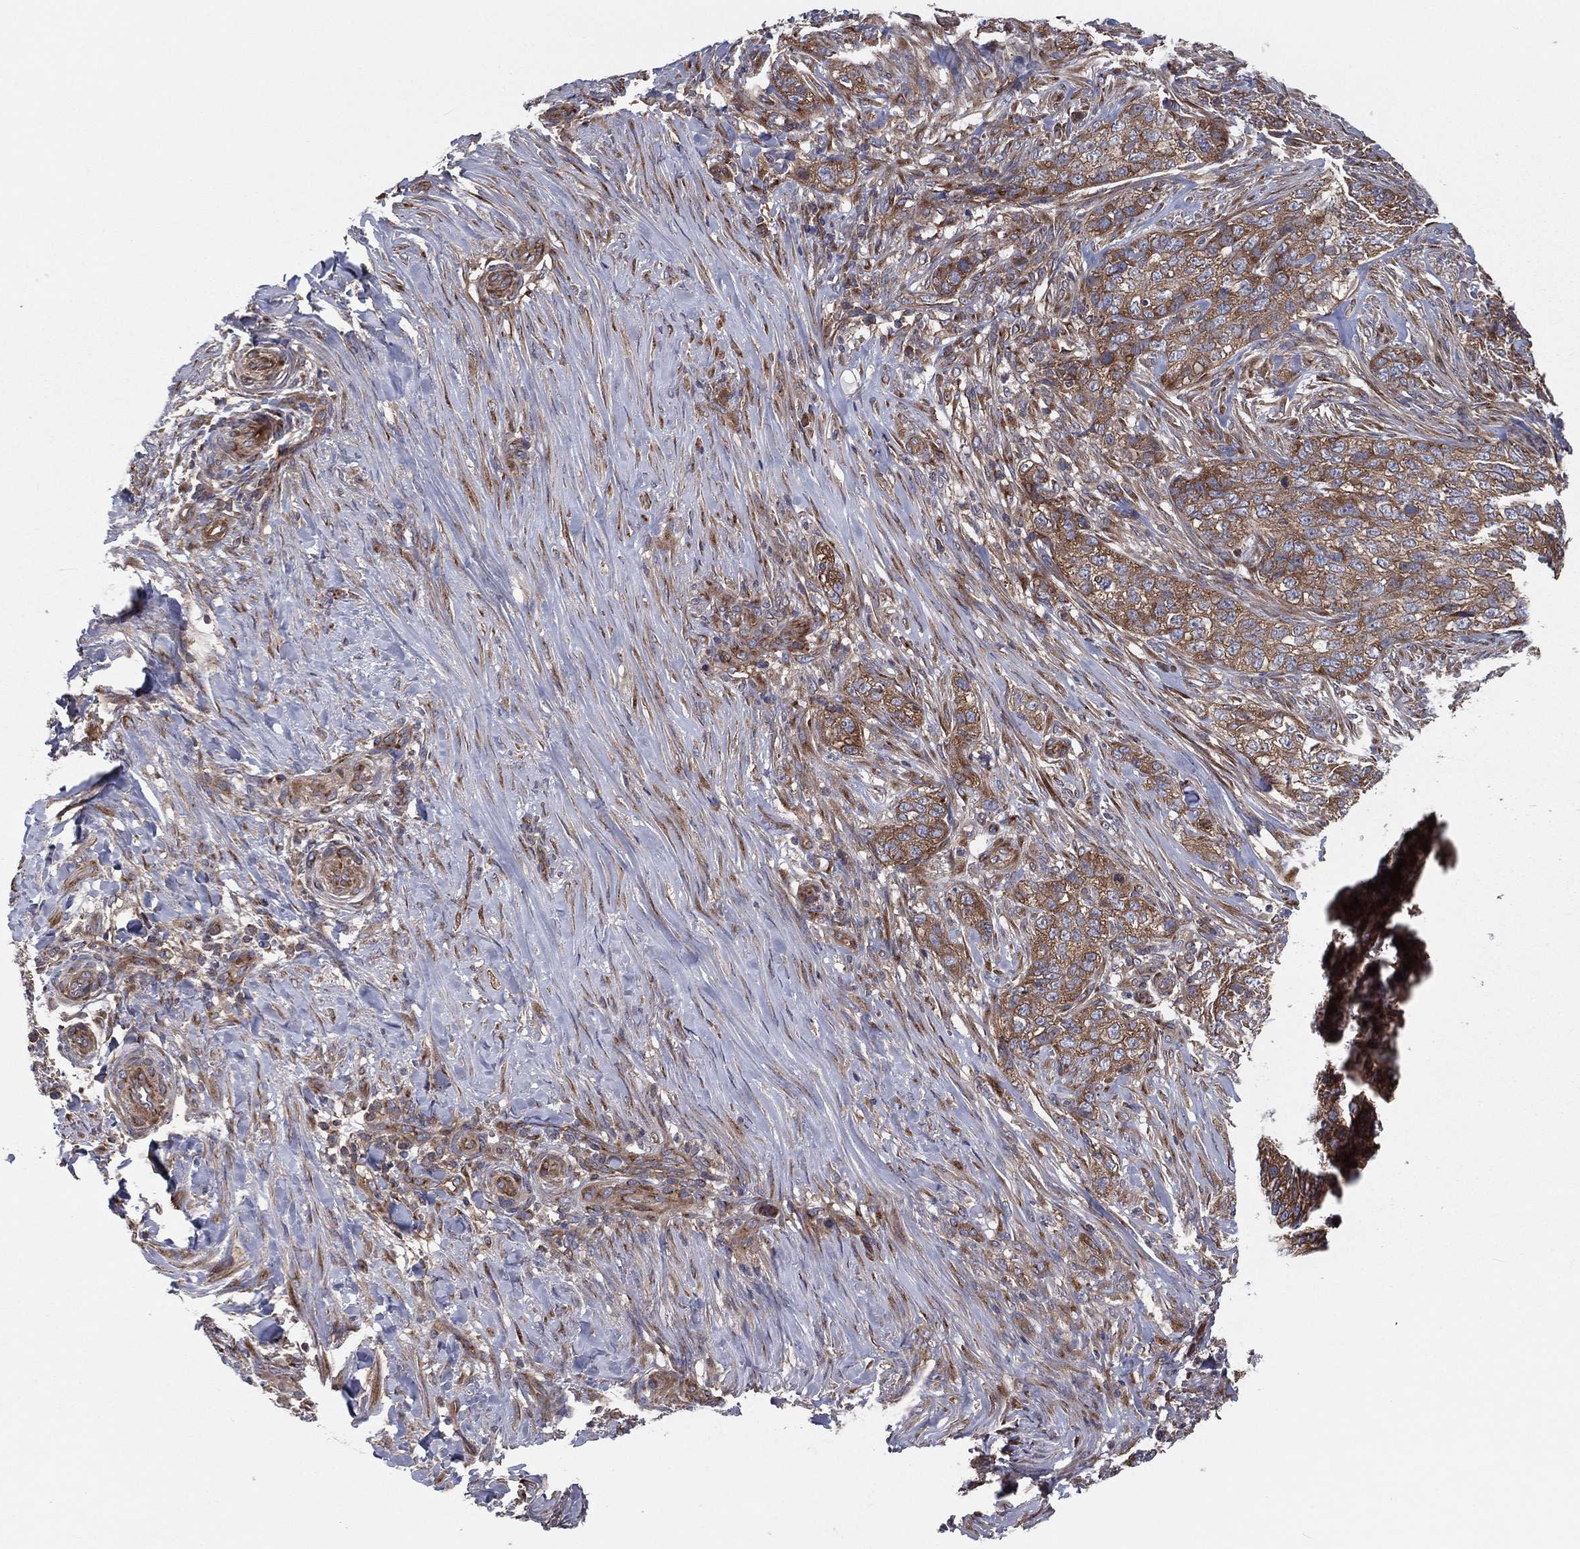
{"staining": {"intensity": "moderate", "quantity": ">75%", "location": "cytoplasmic/membranous"}, "tissue": "skin cancer", "cell_type": "Tumor cells", "image_type": "cancer", "snomed": [{"axis": "morphology", "description": "Basal cell carcinoma"}, {"axis": "topography", "description": "Skin"}], "caption": "Approximately >75% of tumor cells in human skin cancer reveal moderate cytoplasmic/membranous protein staining as visualized by brown immunohistochemical staining.", "gene": "EIF2B5", "patient": {"sex": "female", "age": 69}}